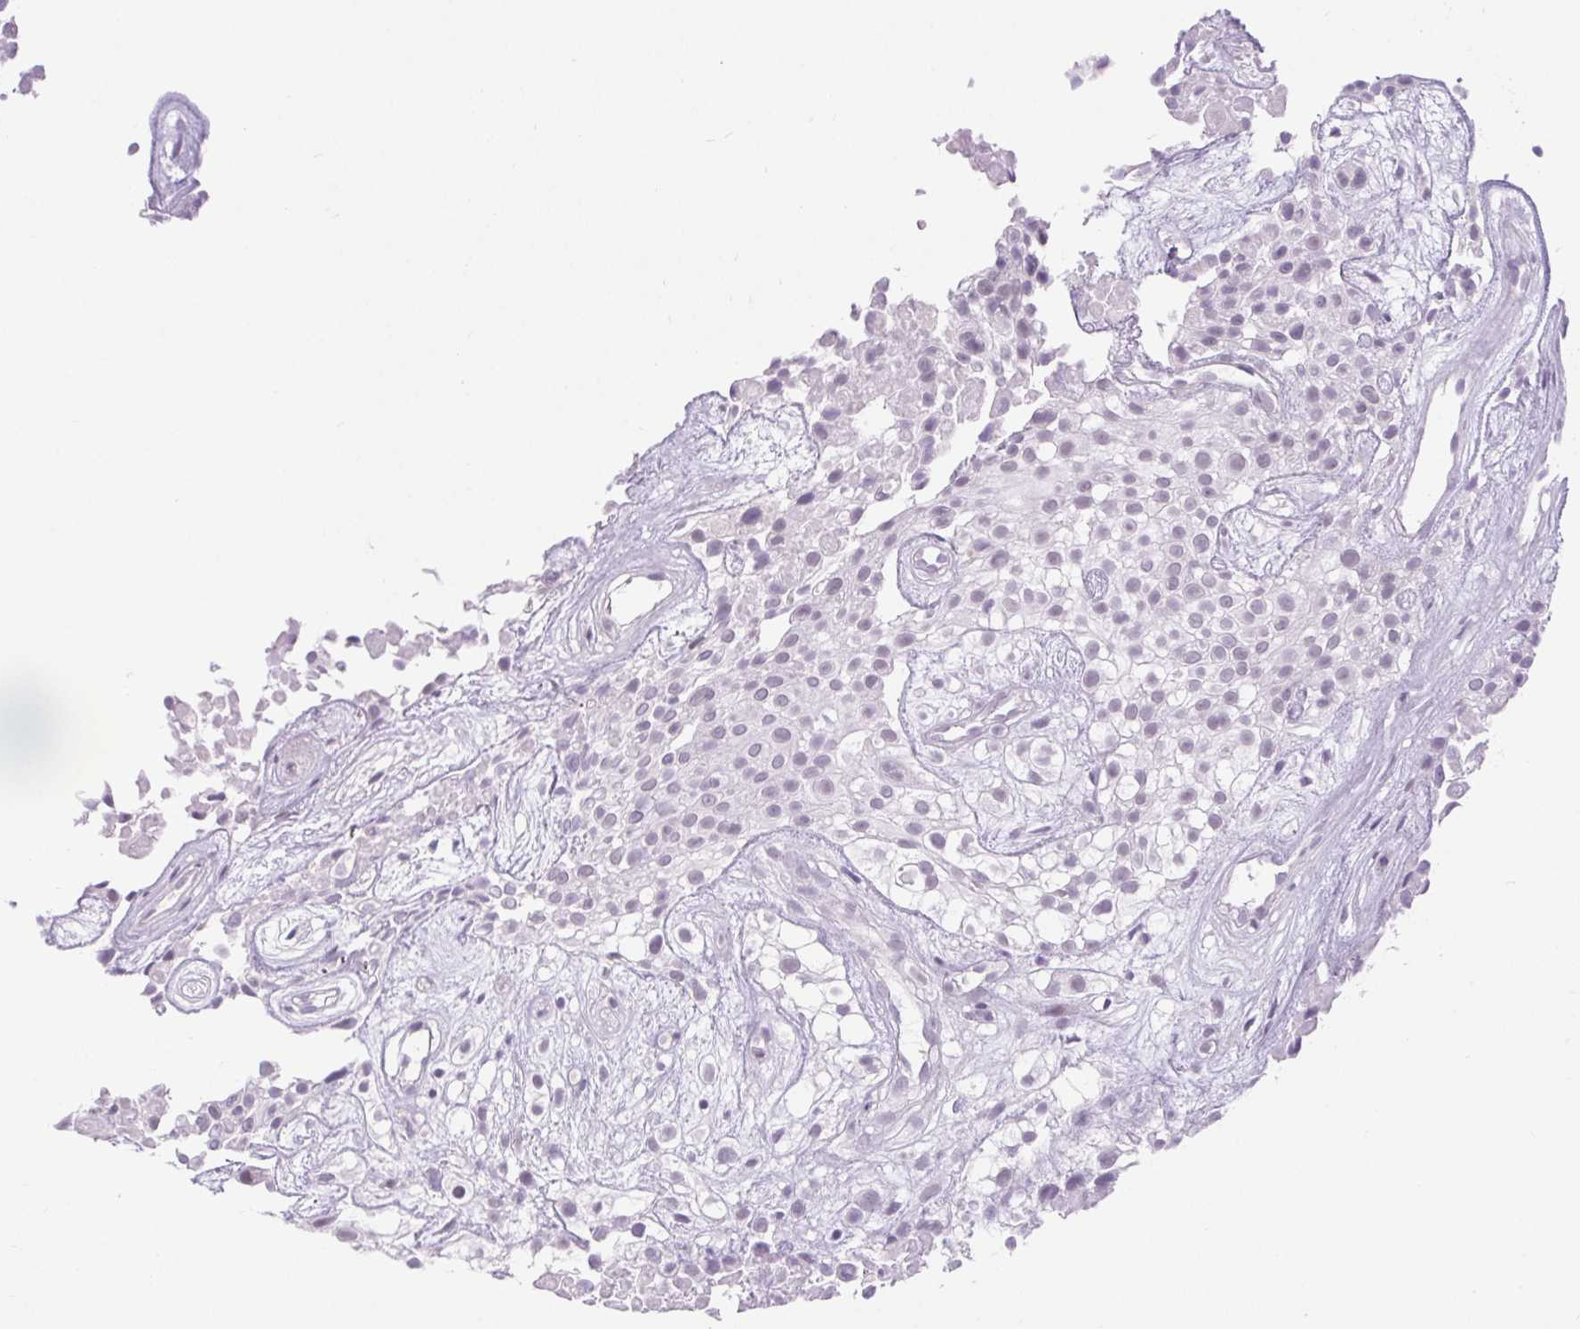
{"staining": {"intensity": "negative", "quantity": "none", "location": "none"}, "tissue": "urothelial cancer", "cell_type": "Tumor cells", "image_type": "cancer", "snomed": [{"axis": "morphology", "description": "Urothelial carcinoma, High grade"}, {"axis": "topography", "description": "Urinary bladder"}], "caption": "Protein analysis of urothelial cancer exhibits no significant expression in tumor cells.", "gene": "BCAS1", "patient": {"sex": "male", "age": 56}}